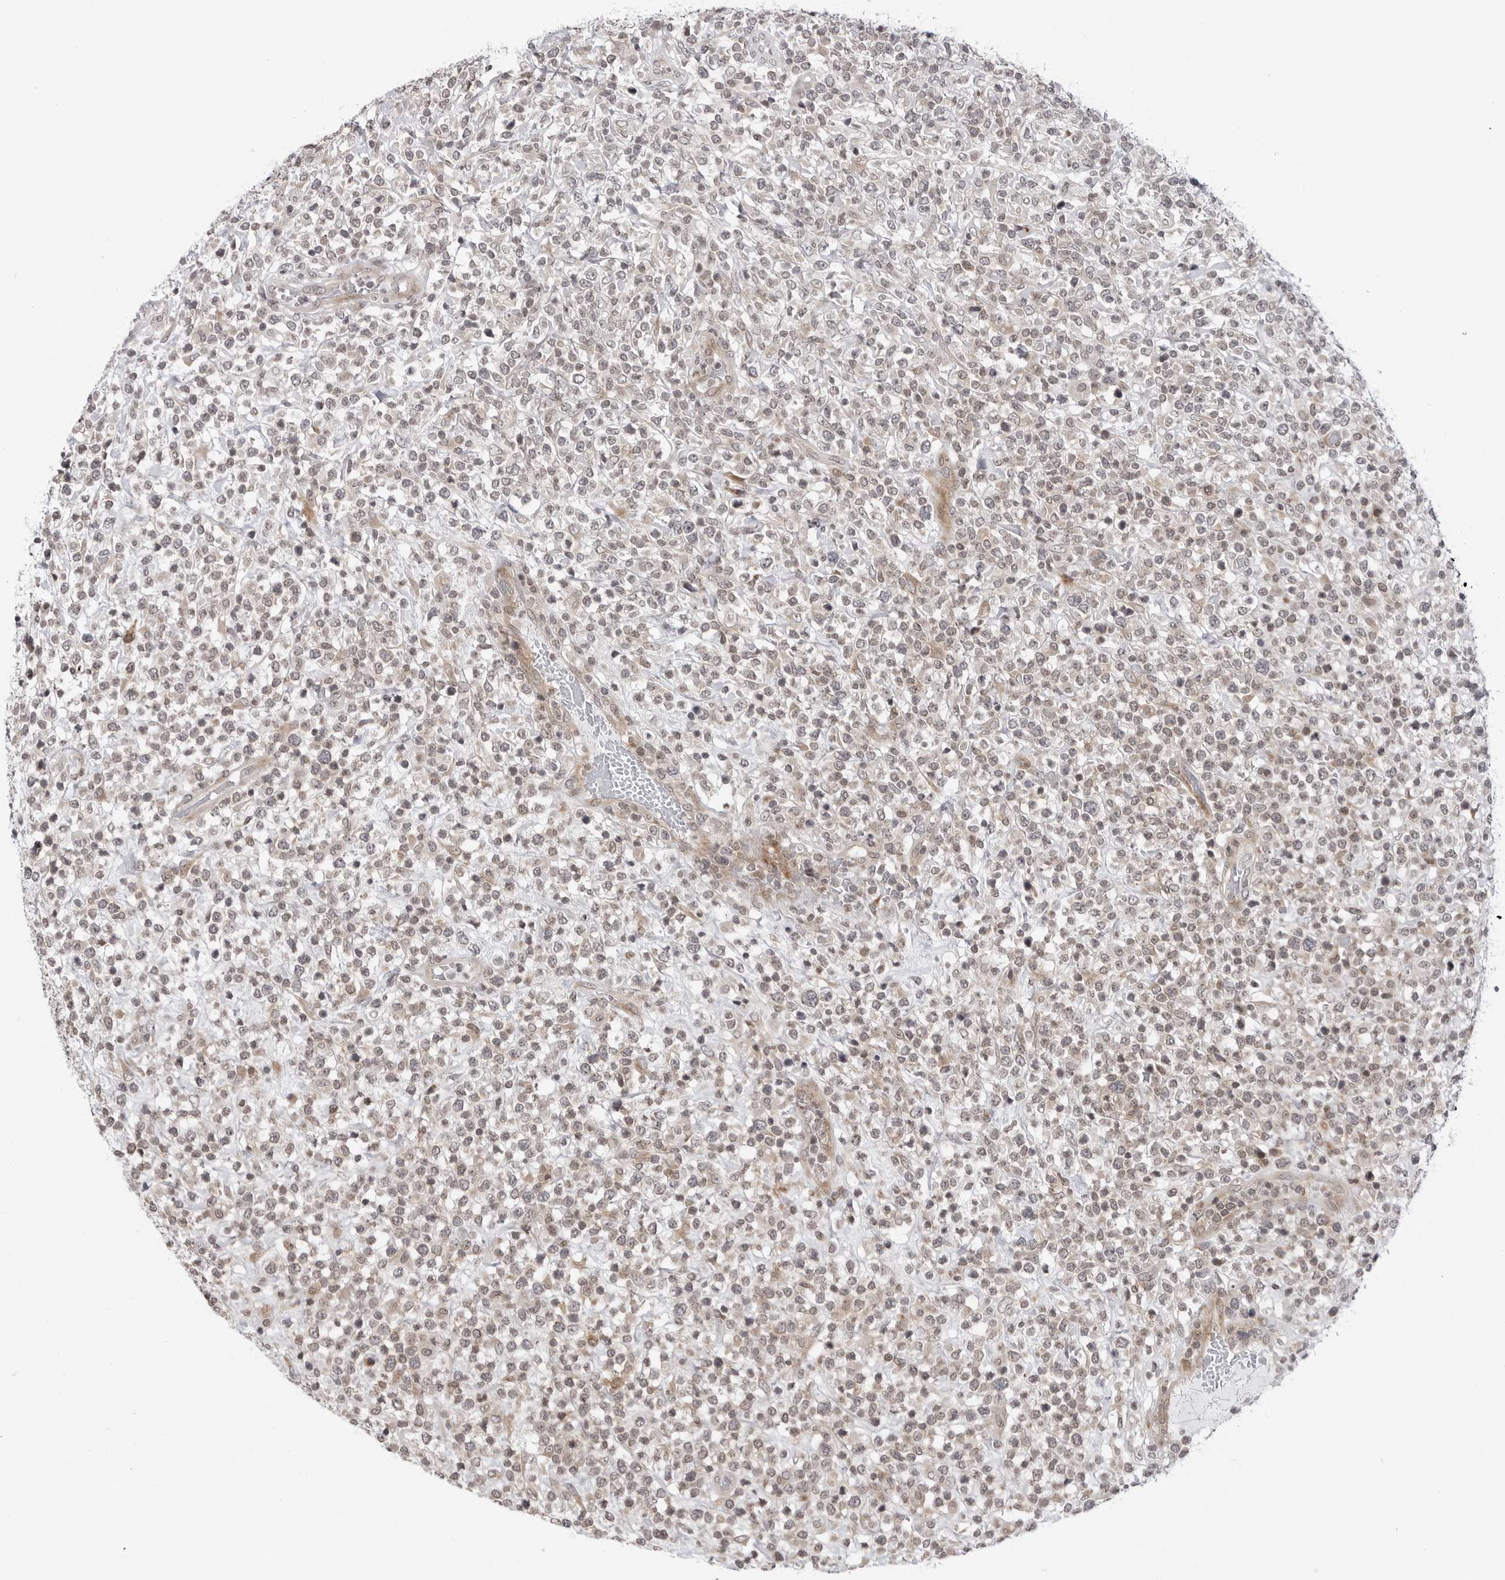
{"staining": {"intensity": "weak", "quantity": "<25%", "location": "cytoplasmic/membranous"}, "tissue": "lymphoma", "cell_type": "Tumor cells", "image_type": "cancer", "snomed": [{"axis": "morphology", "description": "Malignant lymphoma, non-Hodgkin's type, High grade"}, {"axis": "topography", "description": "Colon"}], "caption": "The immunohistochemistry photomicrograph has no significant positivity in tumor cells of malignant lymphoma, non-Hodgkin's type (high-grade) tissue. Brightfield microscopy of IHC stained with DAB (brown) and hematoxylin (blue), captured at high magnification.", "gene": "ADAMTS5", "patient": {"sex": "female", "age": 53}}